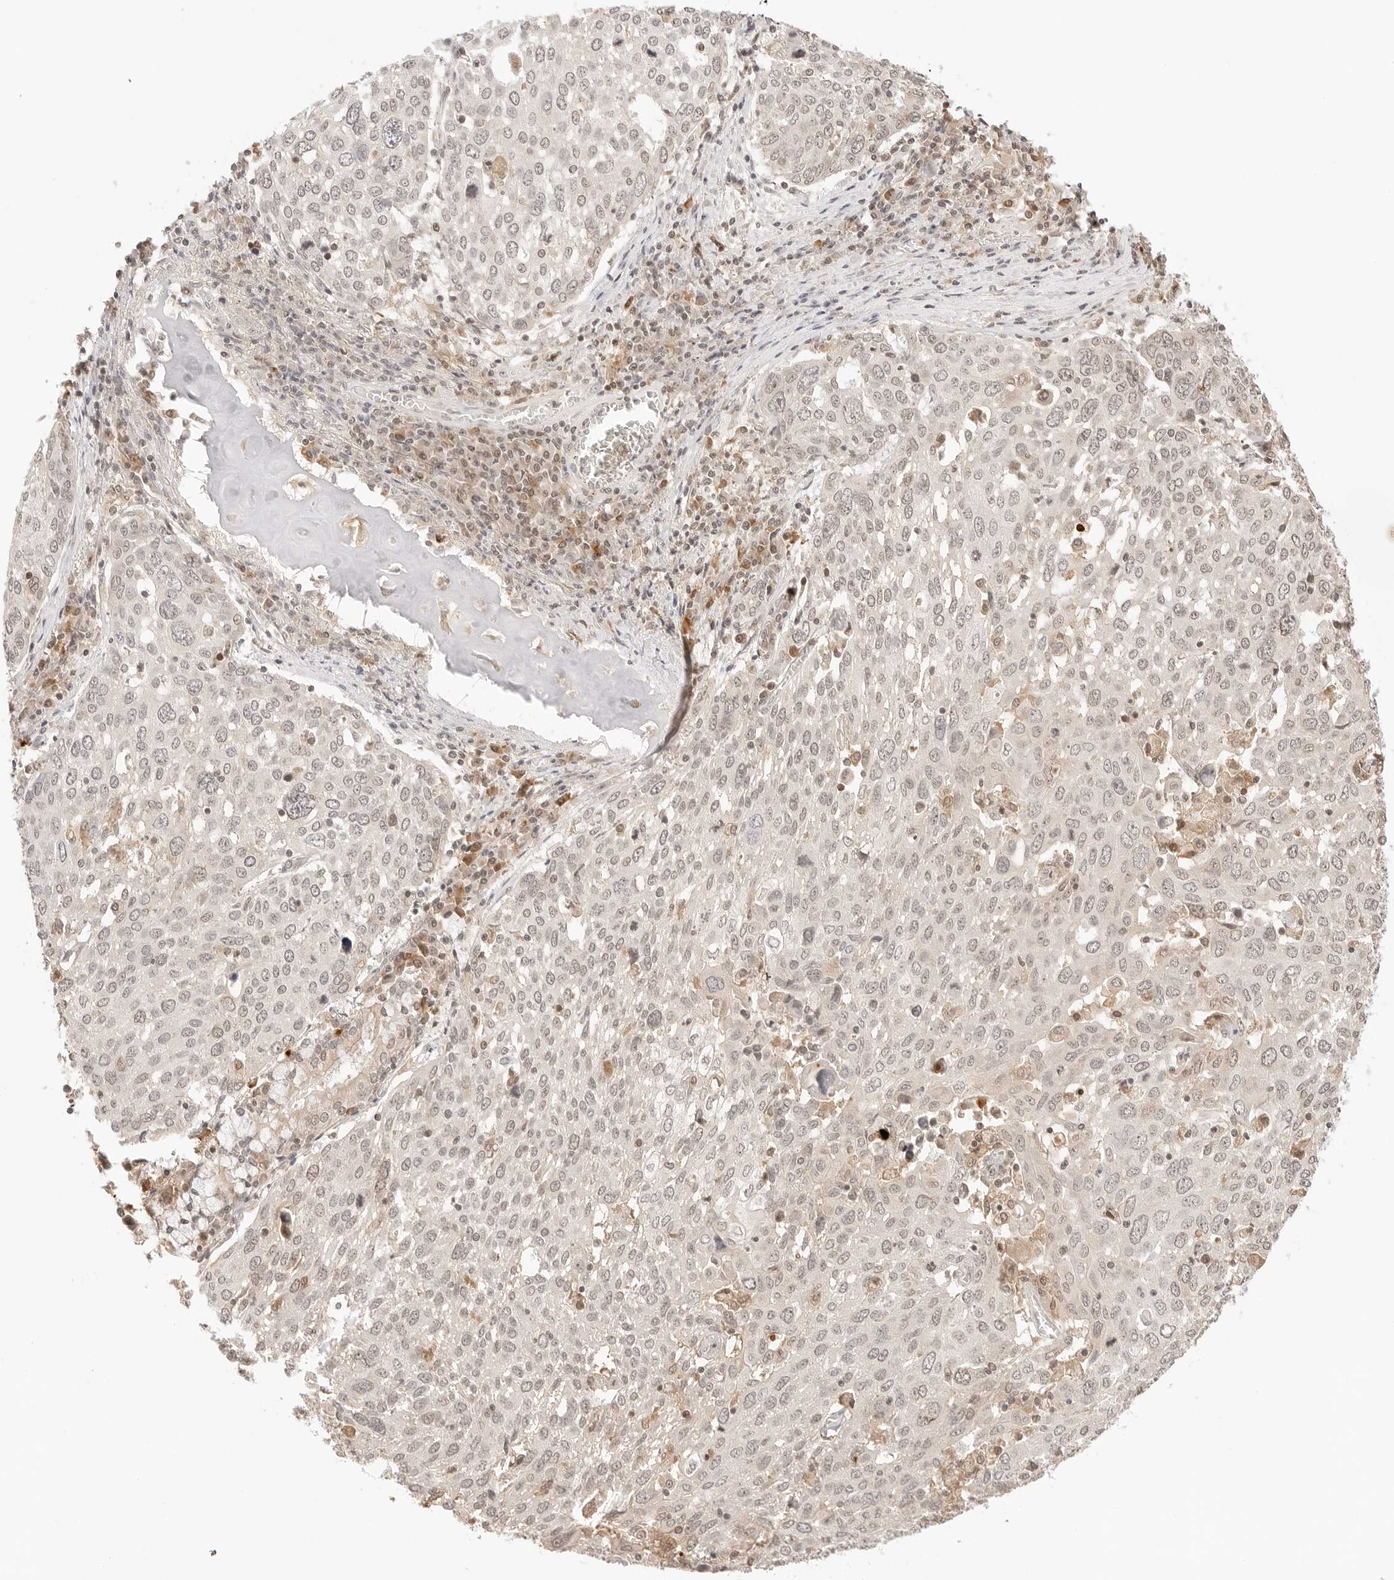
{"staining": {"intensity": "weak", "quantity": ">75%", "location": "nuclear"}, "tissue": "lung cancer", "cell_type": "Tumor cells", "image_type": "cancer", "snomed": [{"axis": "morphology", "description": "Squamous cell carcinoma, NOS"}, {"axis": "topography", "description": "Lung"}], "caption": "Lung squamous cell carcinoma stained for a protein (brown) displays weak nuclear positive positivity in about >75% of tumor cells.", "gene": "SEPTIN4", "patient": {"sex": "male", "age": 65}}